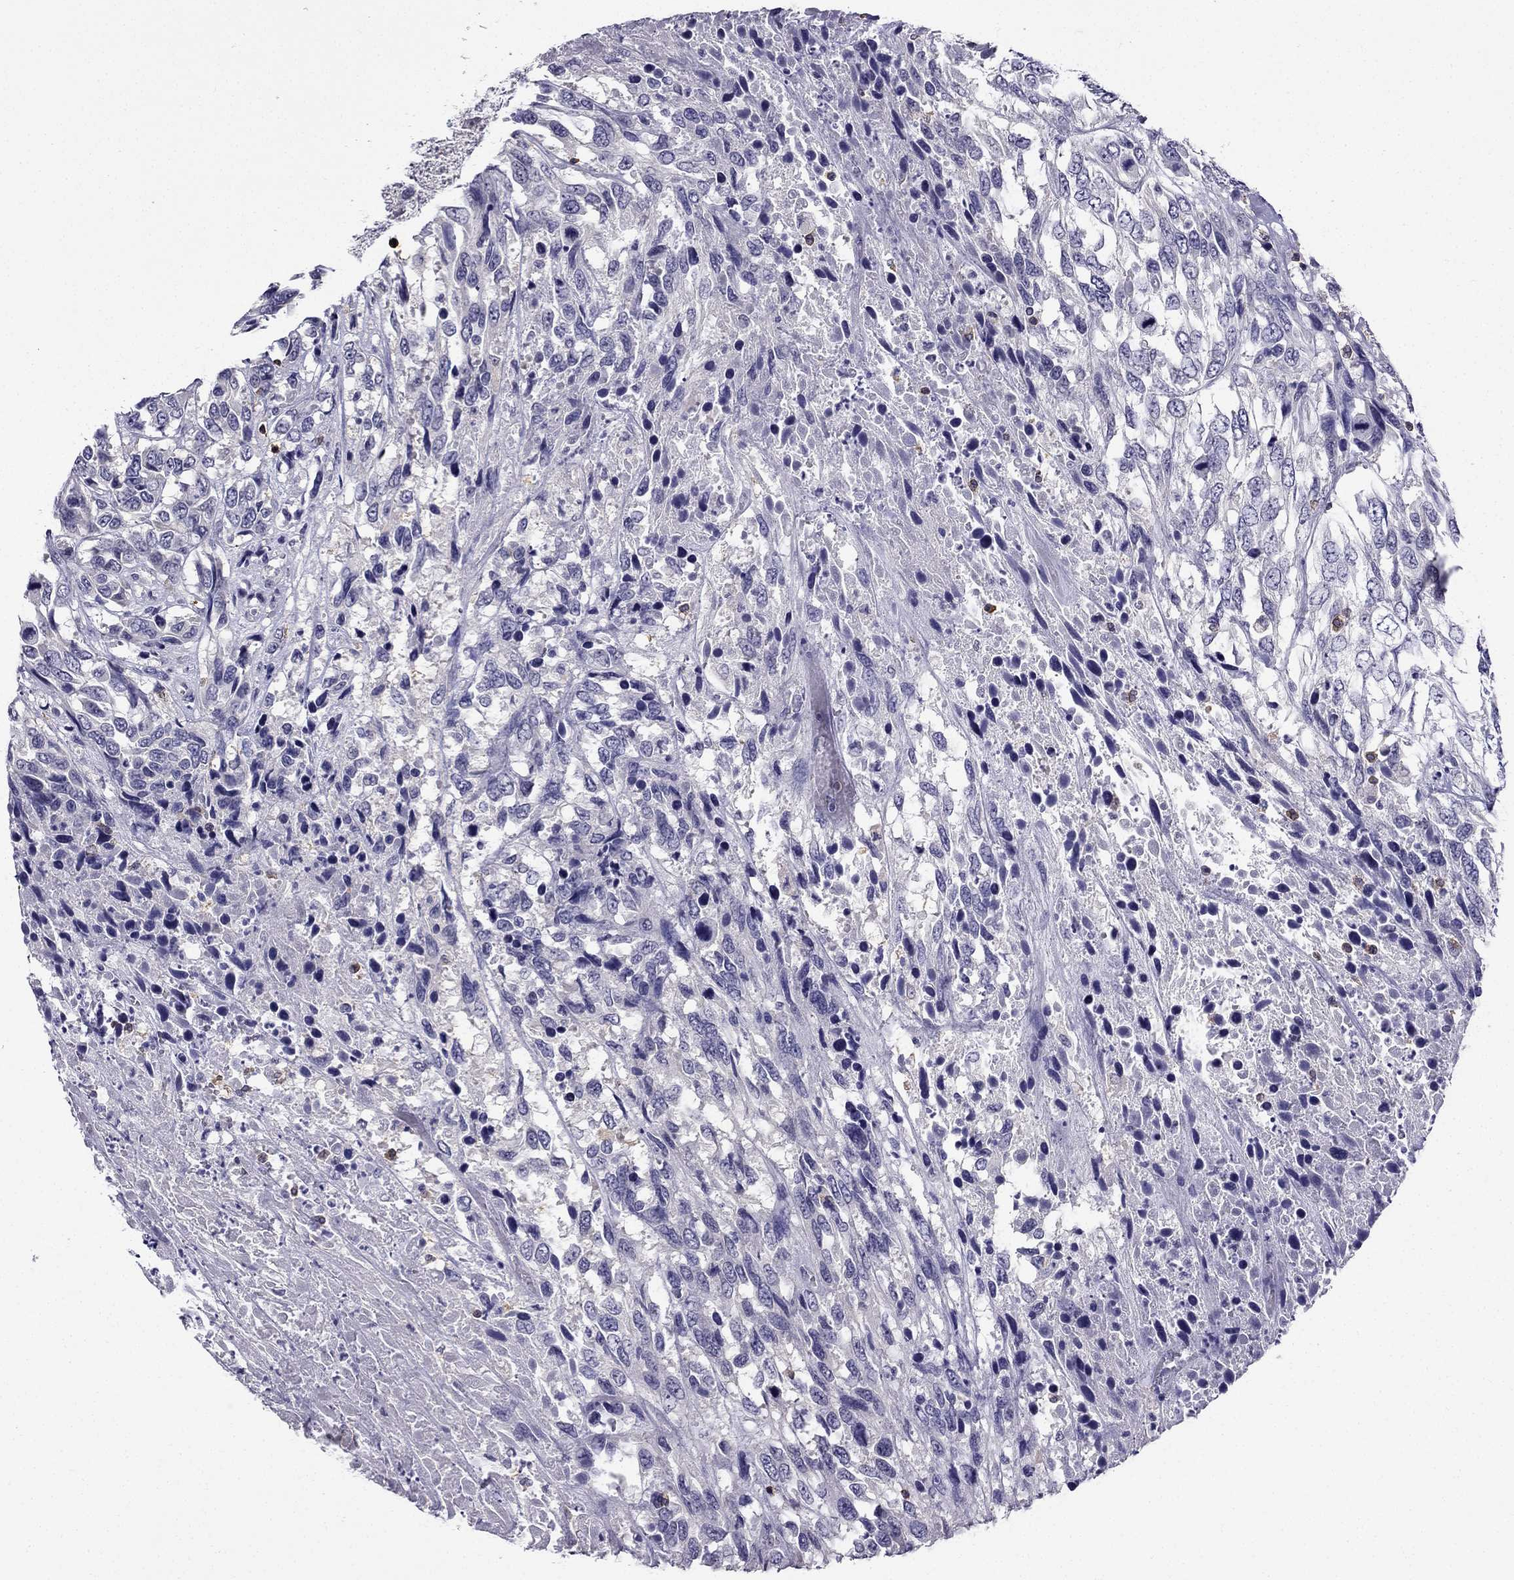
{"staining": {"intensity": "negative", "quantity": "none", "location": "none"}, "tissue": "urothelial cancer", "cell_type": "Tumor cells", "image_type": "cancer", "snomed": [{"axis": "morphology", "description": "Urothelial carcinoma, High grade"}, {"axis": "topography", "description": "Urinary bladder"}], "caption": "Protein analysis of urothelial cancer demonstrates no significant expression in tumor cells.", "gene": "CCK", "patient": {"sex": "female", "age": 70}}